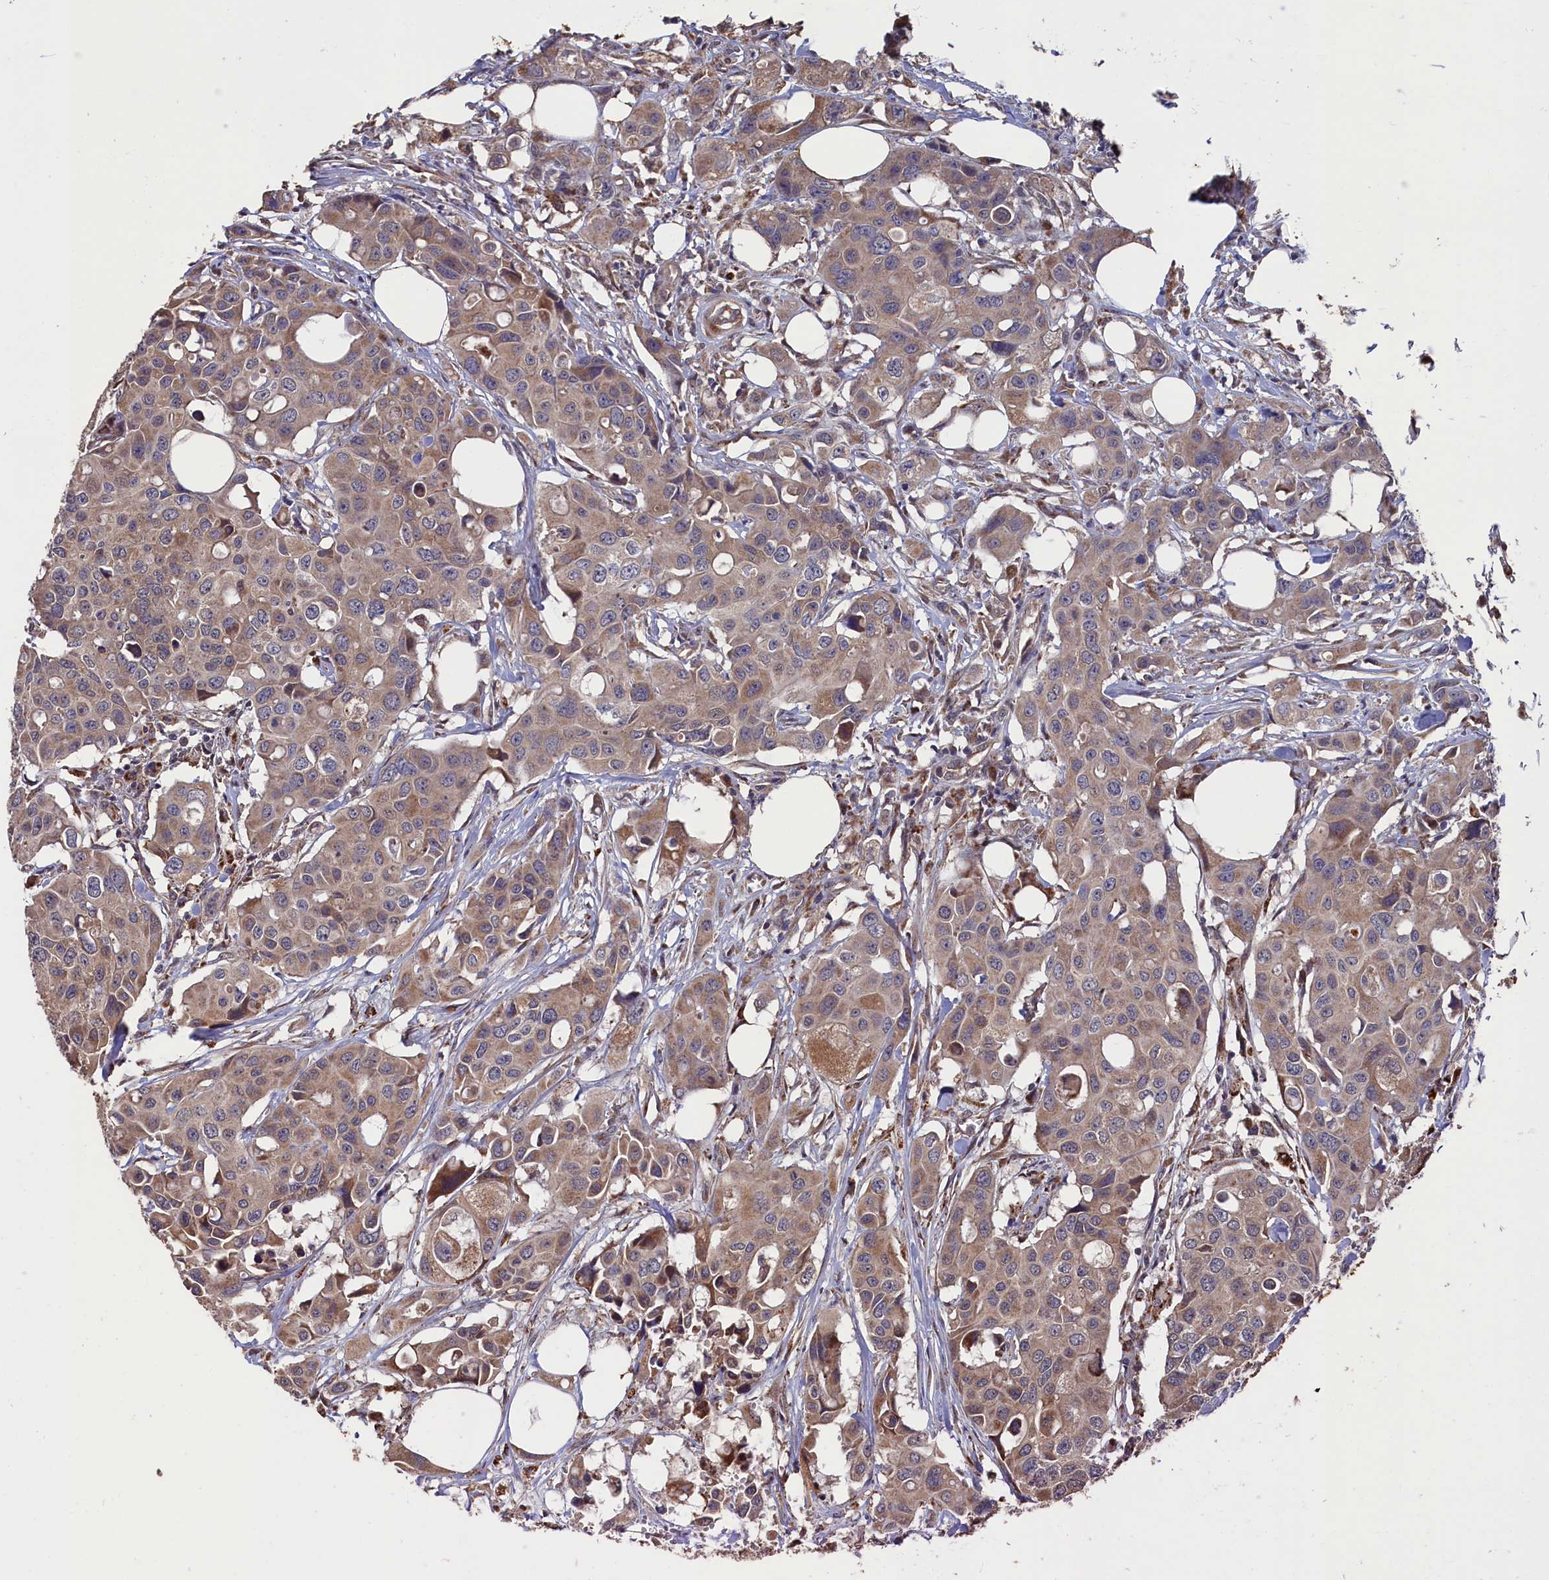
{"staining": {"intensity": "weak", "quantity": ">75%", "location": "cytoplasmic/membranous"}, "tissue": "colorectal cancer", "cell_type": "Tumor cells", "image_type": "cancer", "snomed": [{"axis": "morphology", "description": "Adenocarcinoma, NOS"}, {"axis": "topography", "description": "Colon"}], "caption": "Protein staining of colorectal cancer (adenocarcinoma) tissue exhibits weak cytoplasmic/membranous positivity in approximately >75% of tumor cells.", "gene": "SLC12A4", "patient": {"sex": "male", "age": 77}}